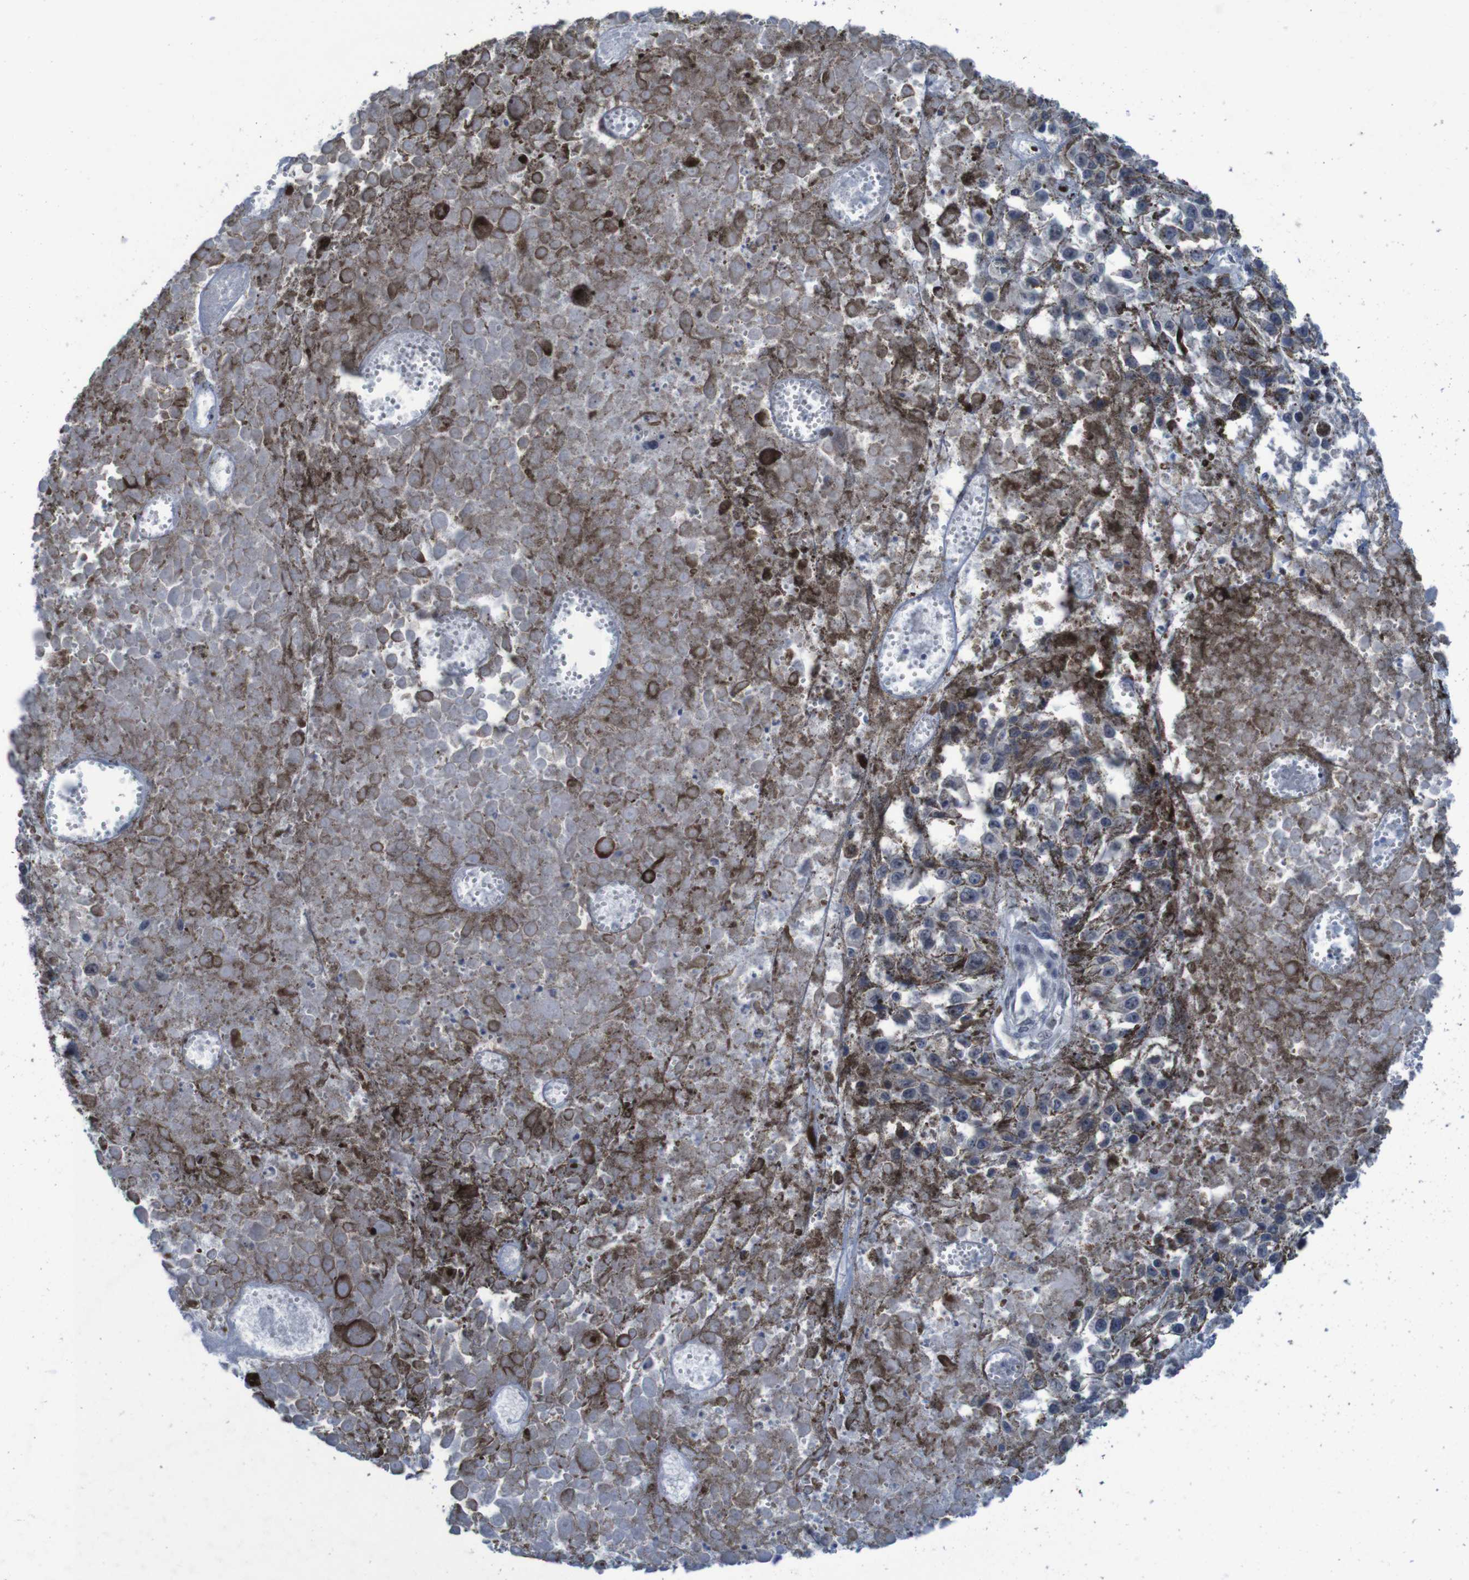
{"staining": {"intensity": "weak", "quantity": "<25%", "location": "cytoplasmic/membranous"}, "tissue": "melanoma", "cell_type": "Tumor cells", "image_type": "cancer", "snomed": [{"axis": "morphology", "description": "Malignant melanoma, Metastatic site"}, {"axis": "topography", "description": "Lymph node"}], "caption": "Melanoma was stained to show a protein in brown. There is no significant expression in tumor cells.", "gene": "CLDN18", "patient": {"sex": "male", "age": 59}}